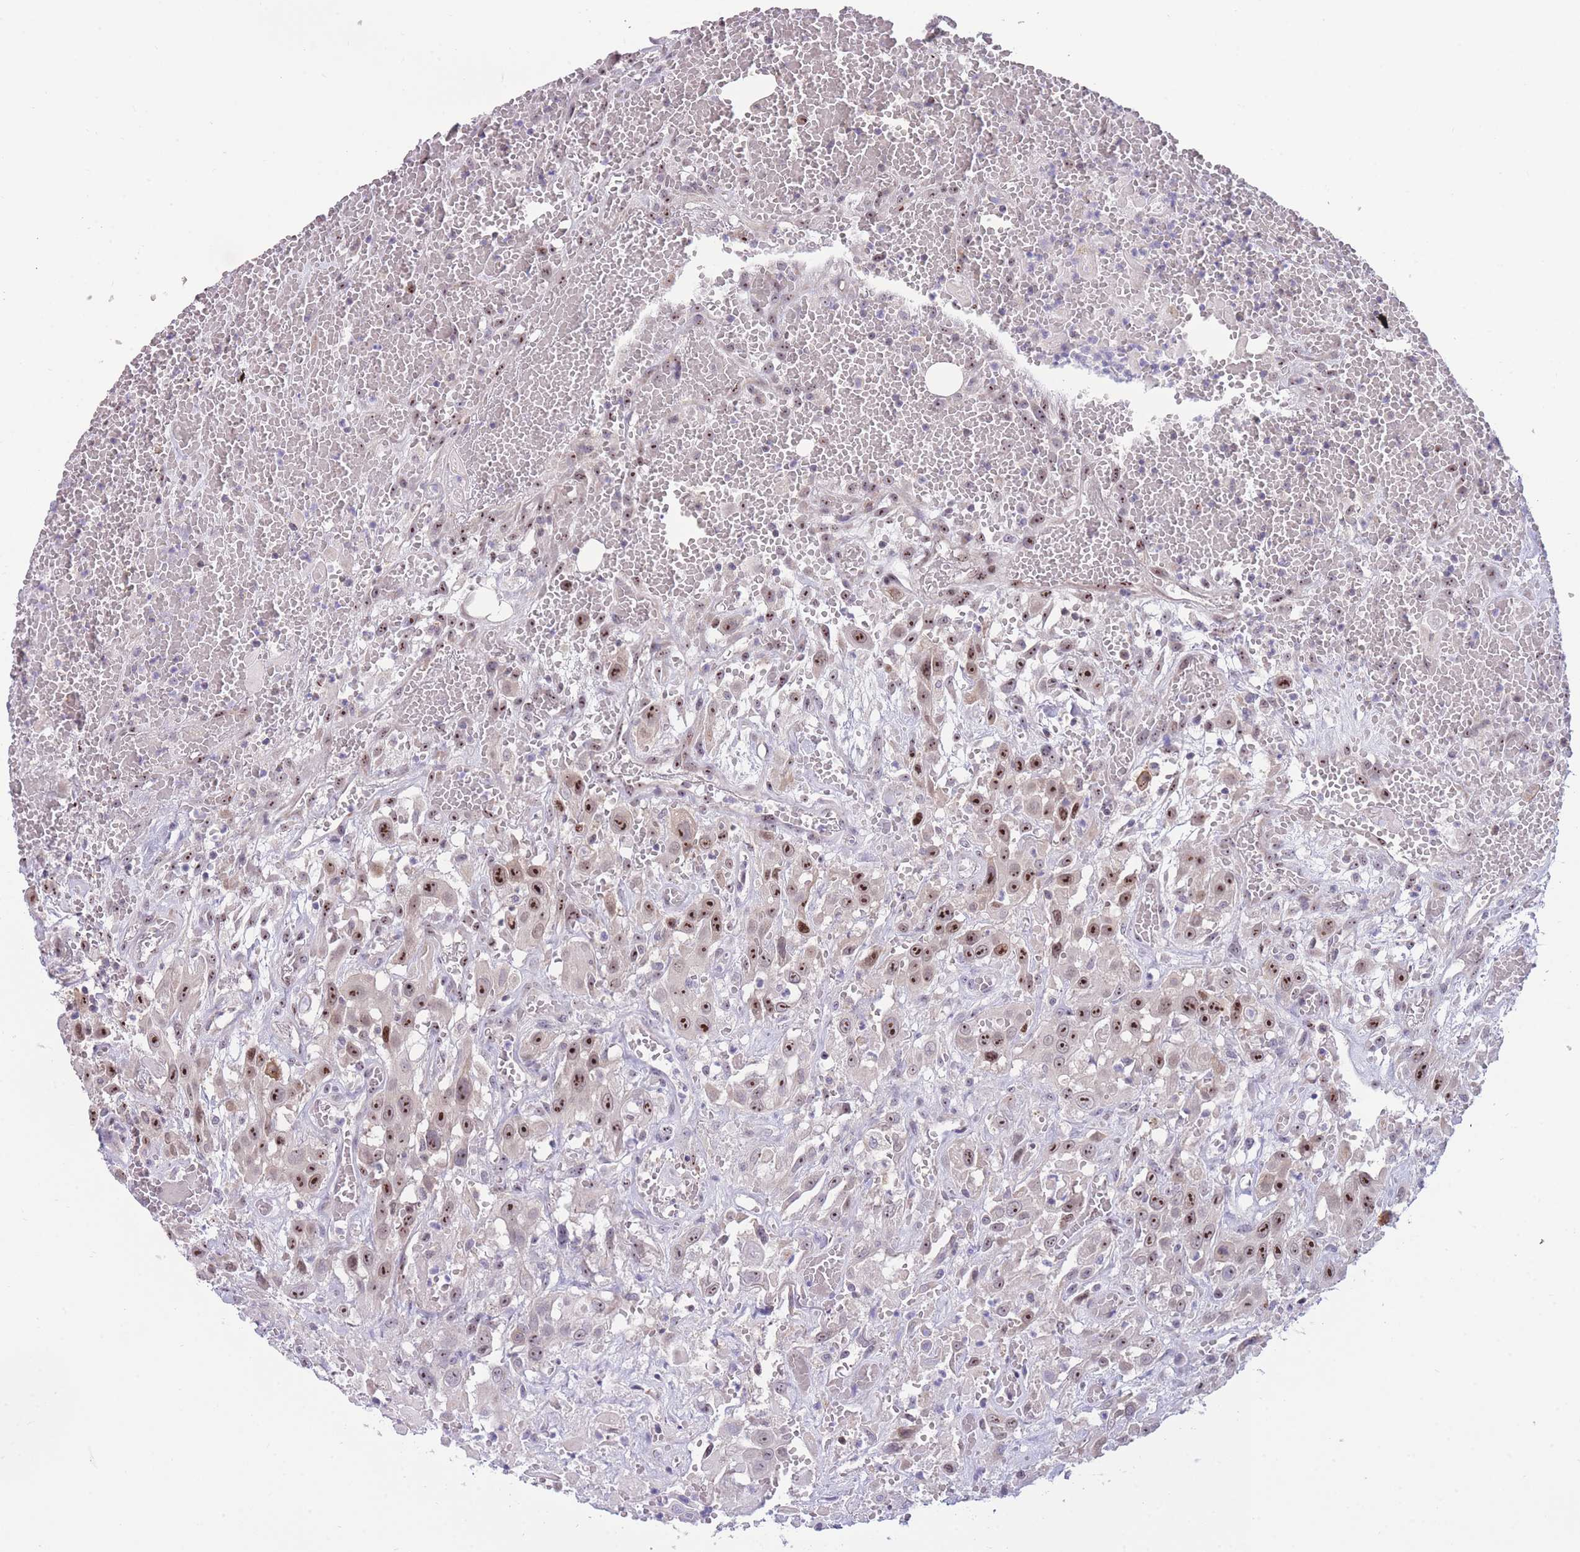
{"staining": {"intensity": "strong", "quantity": "25%-75%", "location": "nuclear"}, "tissue": "head and neck cancer", "cell_type": "Tumor cells", "image_type": "cancer", "snomed": [{"axis": "morphology", "description": "Squamous cell carcinoma, NOS"}, {"axis": "topography", "description": "Head-Neck"}], "caption": "Strong nuclear positivity for a protein is appreciated in about 25%-75% of tumor cells of head and neck cancer (squamous cell carcinoma) using IHC.", "gene": "MCIDAS", "patient": {"sex": "male", "age": 81}}